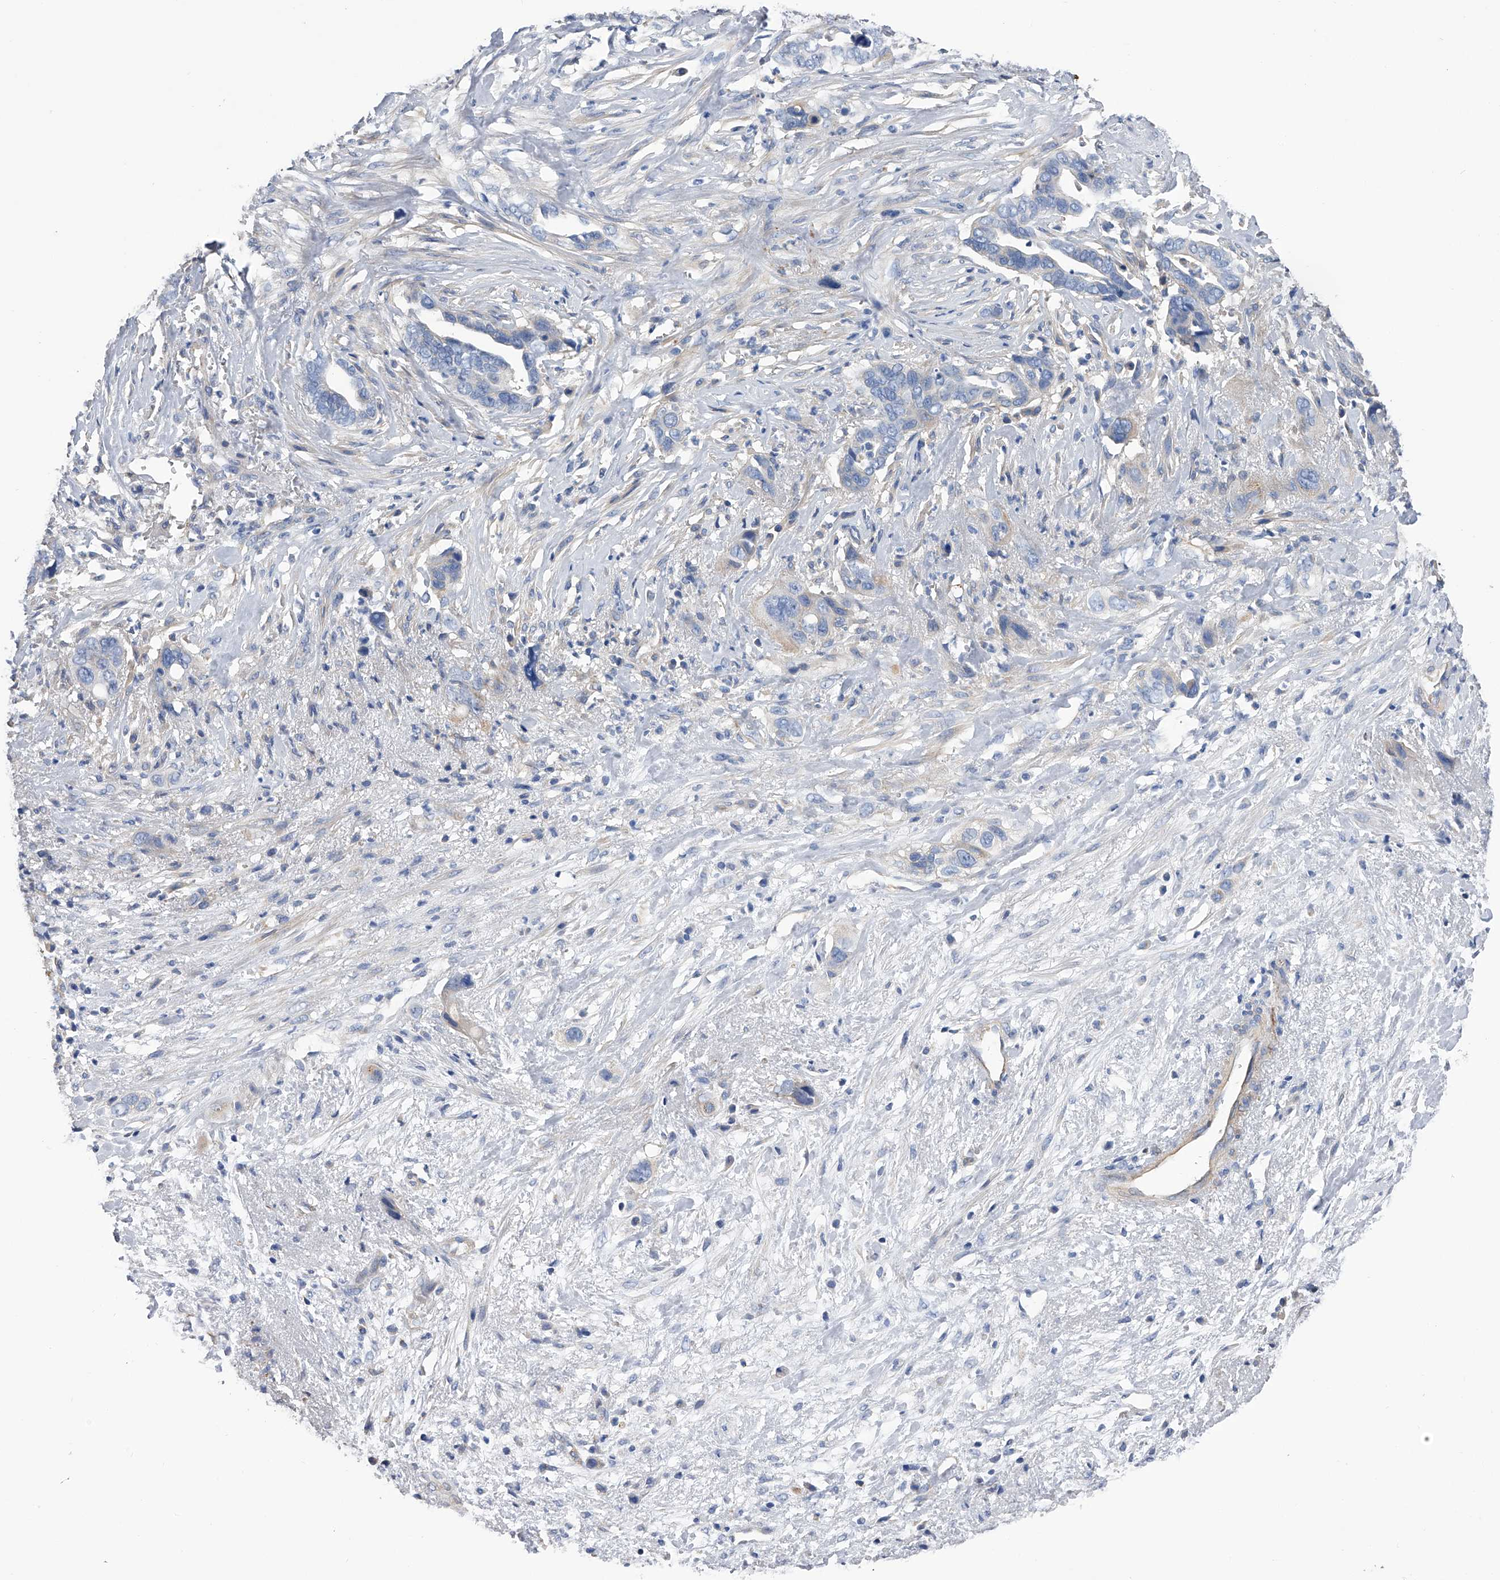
{"staining": {"intensity": "negative", "quantity": "none", "location": "none"}, "tissue": "liver cancer", "cell_type": "Tumor cells", "image_type": "cancer", "snomed": [{"axis": "morphology", "description": "Cholangiocarcinoma"}, {"axis": "topography", "description": "Liver"}], "caption": "A histopathology image of human liver cholangiocarcinoma is negative for staining in tumor cells.", "gene": "RWDD2A", "patient": {"sex": "female", "age": 79}}